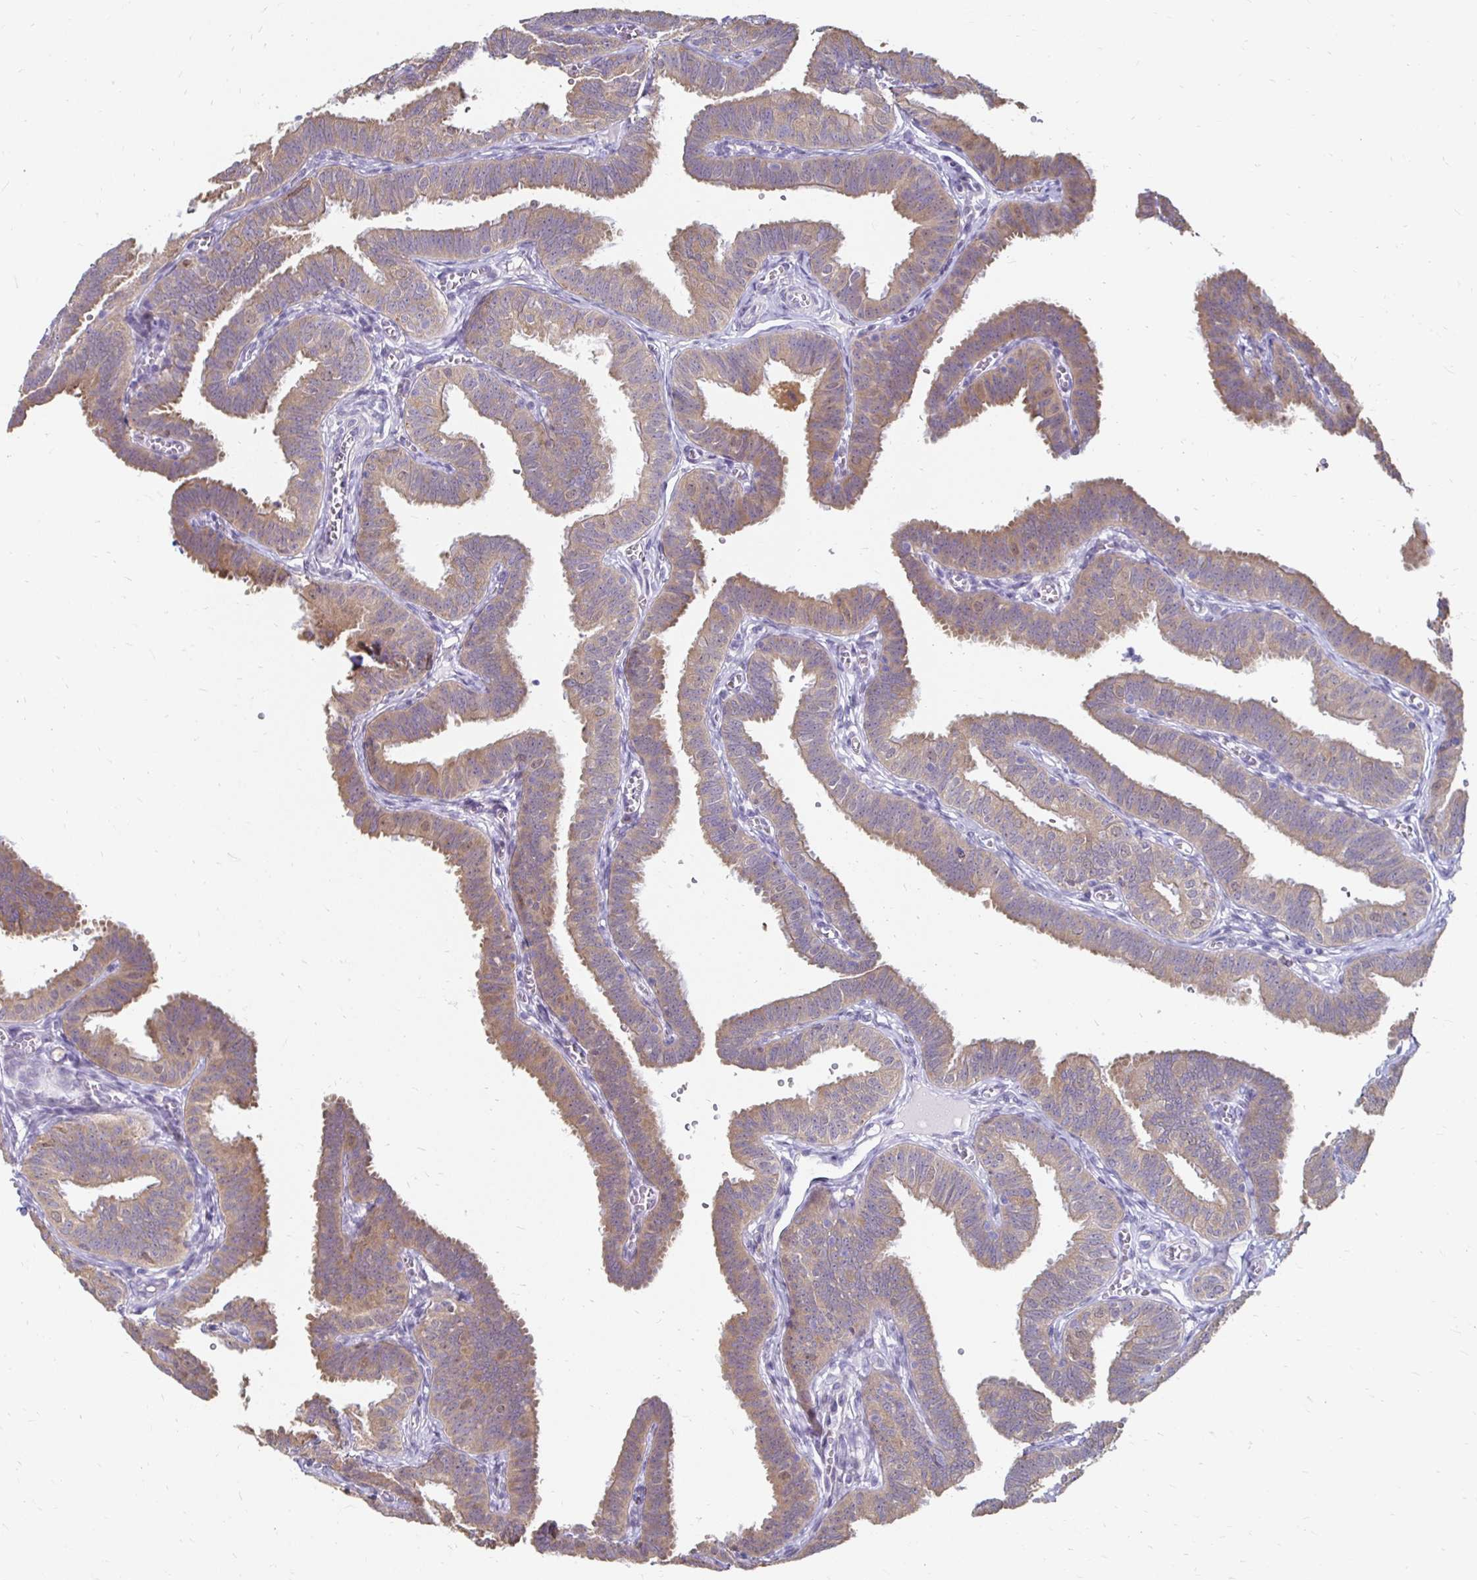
{"staining": {"intensity": "moderate", "quantity": ">75%", "location": "cytoplasmic/membranous"}, "tissue": "fallopian tube", "cell_type": "Glandular cells", "image_type": "normal", "snomed": [{"axis": "morphology", "description": "Normal tissue, NOS"}, {"axis": "topography", "description": "Fallopian tube"}], "caption": "The photomicrograph displays a brown stain indicating the presence of a protein in the cytoplasmic/membranous of glandular cells in fallopian tube. Ihc stains the protein of interest in brown and the nuclei are stained blue.", "gene": "PADI2", "patient": {"sex": "female", "age": 25}}